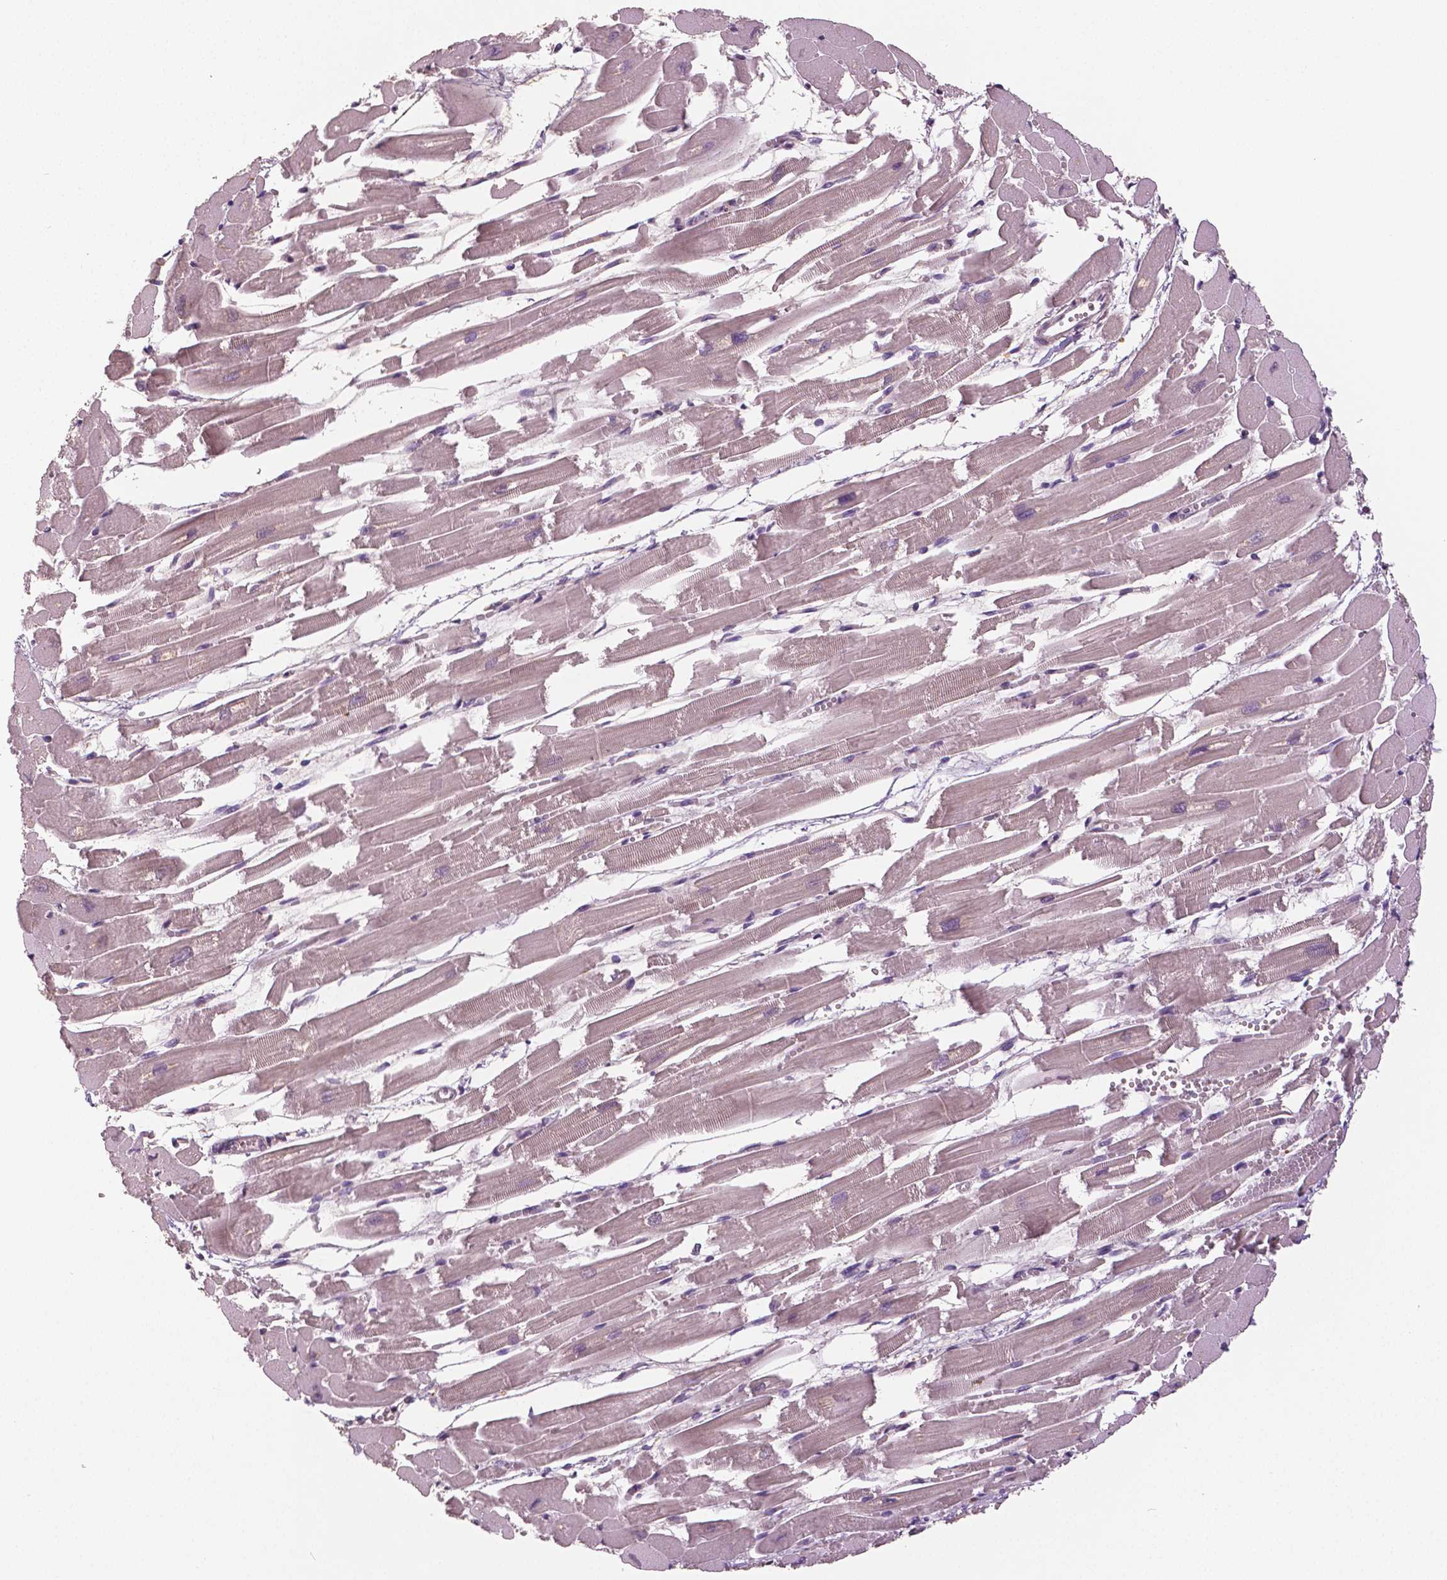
{"staining": {"intensity": "weak", "quantity": "25%-75%", "location": "cytoplasmic/membranous"}, "tissue": "heart muscle", "cell_type": "Cardiomyocytes", "image_type": "normal", "snomed": [{"axis": "morphology", "description": "Normal tissue, NOS"}, {"axis": "topography", "description": "Heart"}], "caption": "The photomicrograph reveals staining of unremarkable heart muscle, revealing weak cytoplasmic/membranous protein expression (brown color) within cardiomyocytes.", "gene": "MKI67", "patient": {"sex": "female", "age": 52}}